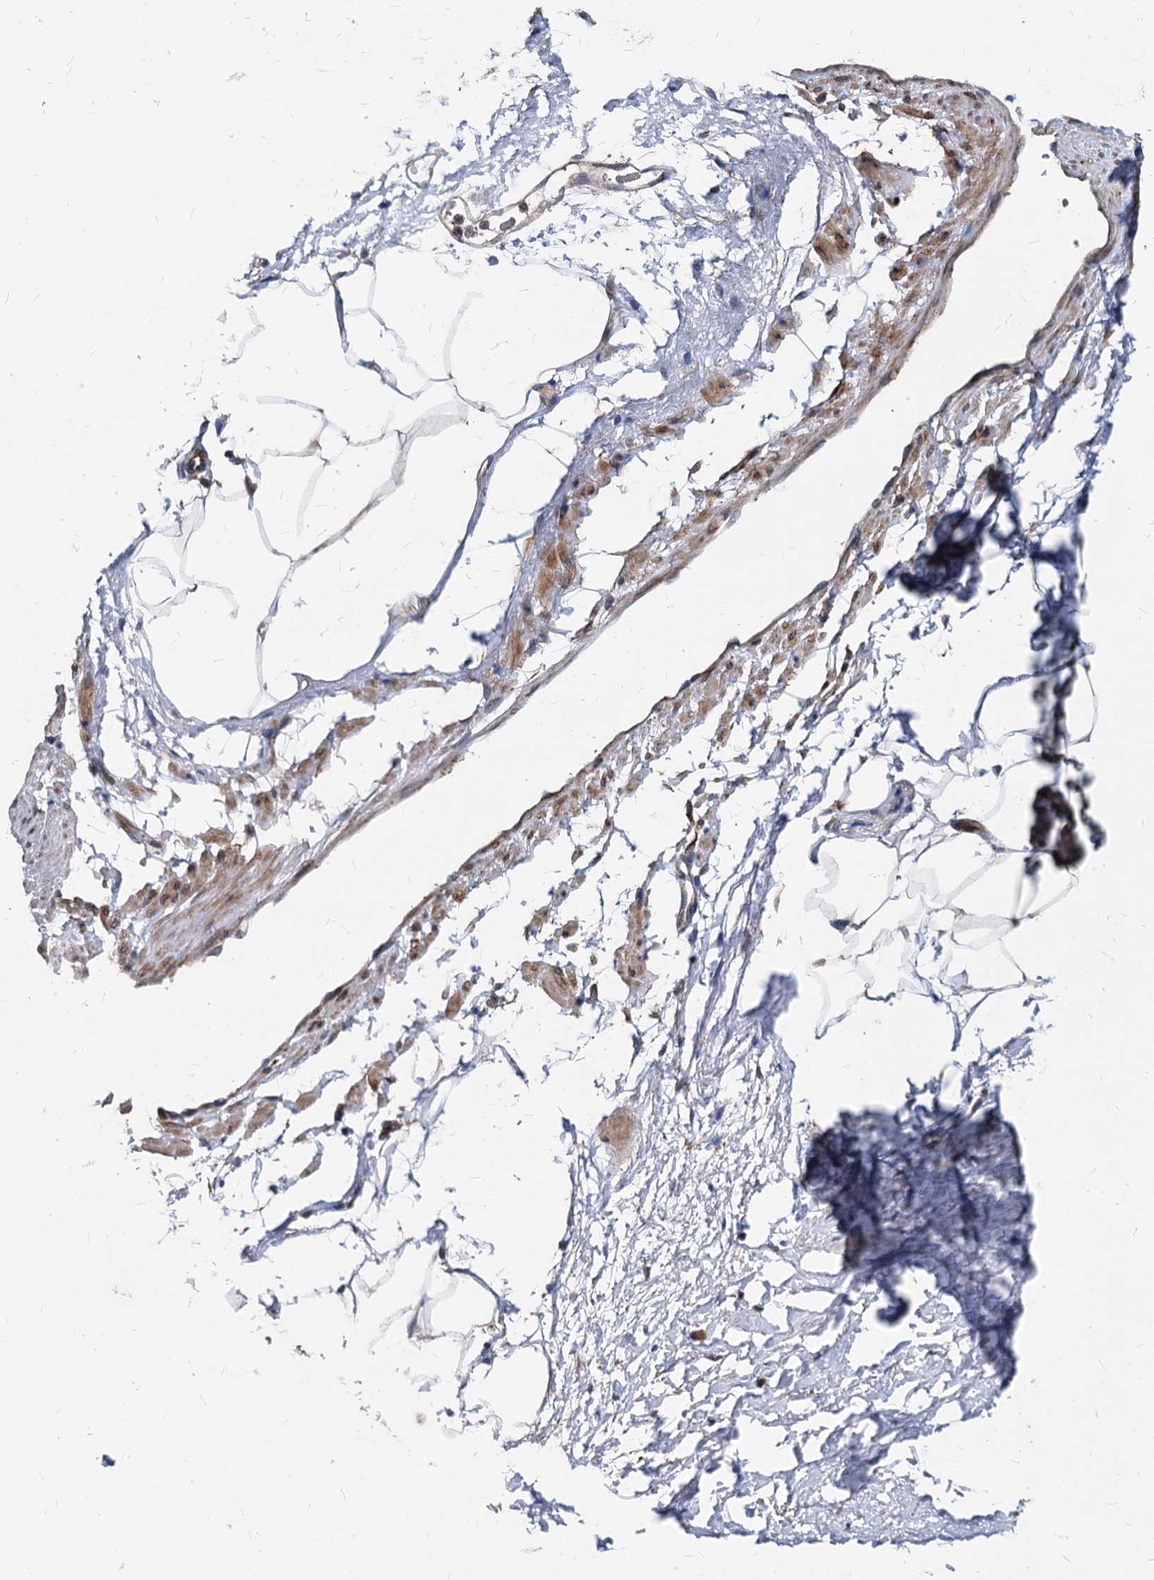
{"staining": {"intensity": "weak", "quantity": ">75%", "location": "cytoplasmic/membranous"}, "tissue": "adipose tissue", "cell_type": "Adipocytes", "image_type": "normal", "snomed": [{"axis": "morphology", "description": "Normal tissue, NOS"}, {"axis": "morphology", "description": "Adenocarcinoma, Low grade"}, {"axis": "topography", "description": "Prostate"}, {"axis": "topography", "description": "Peripheral nerve tissue"}], "caption": "High-magnification brightfield microscopy of benign adipose tissue stained with DAB (3,3'-diaminobenzidine) (brown) and counterstained with hematoxylin (blue). adipocytes exhibit weak cytoplasmic/membranous positivity is seen in about>75% of cells.", "gene": "STIM1", "patient": {"sex": "male", "age": 63}}